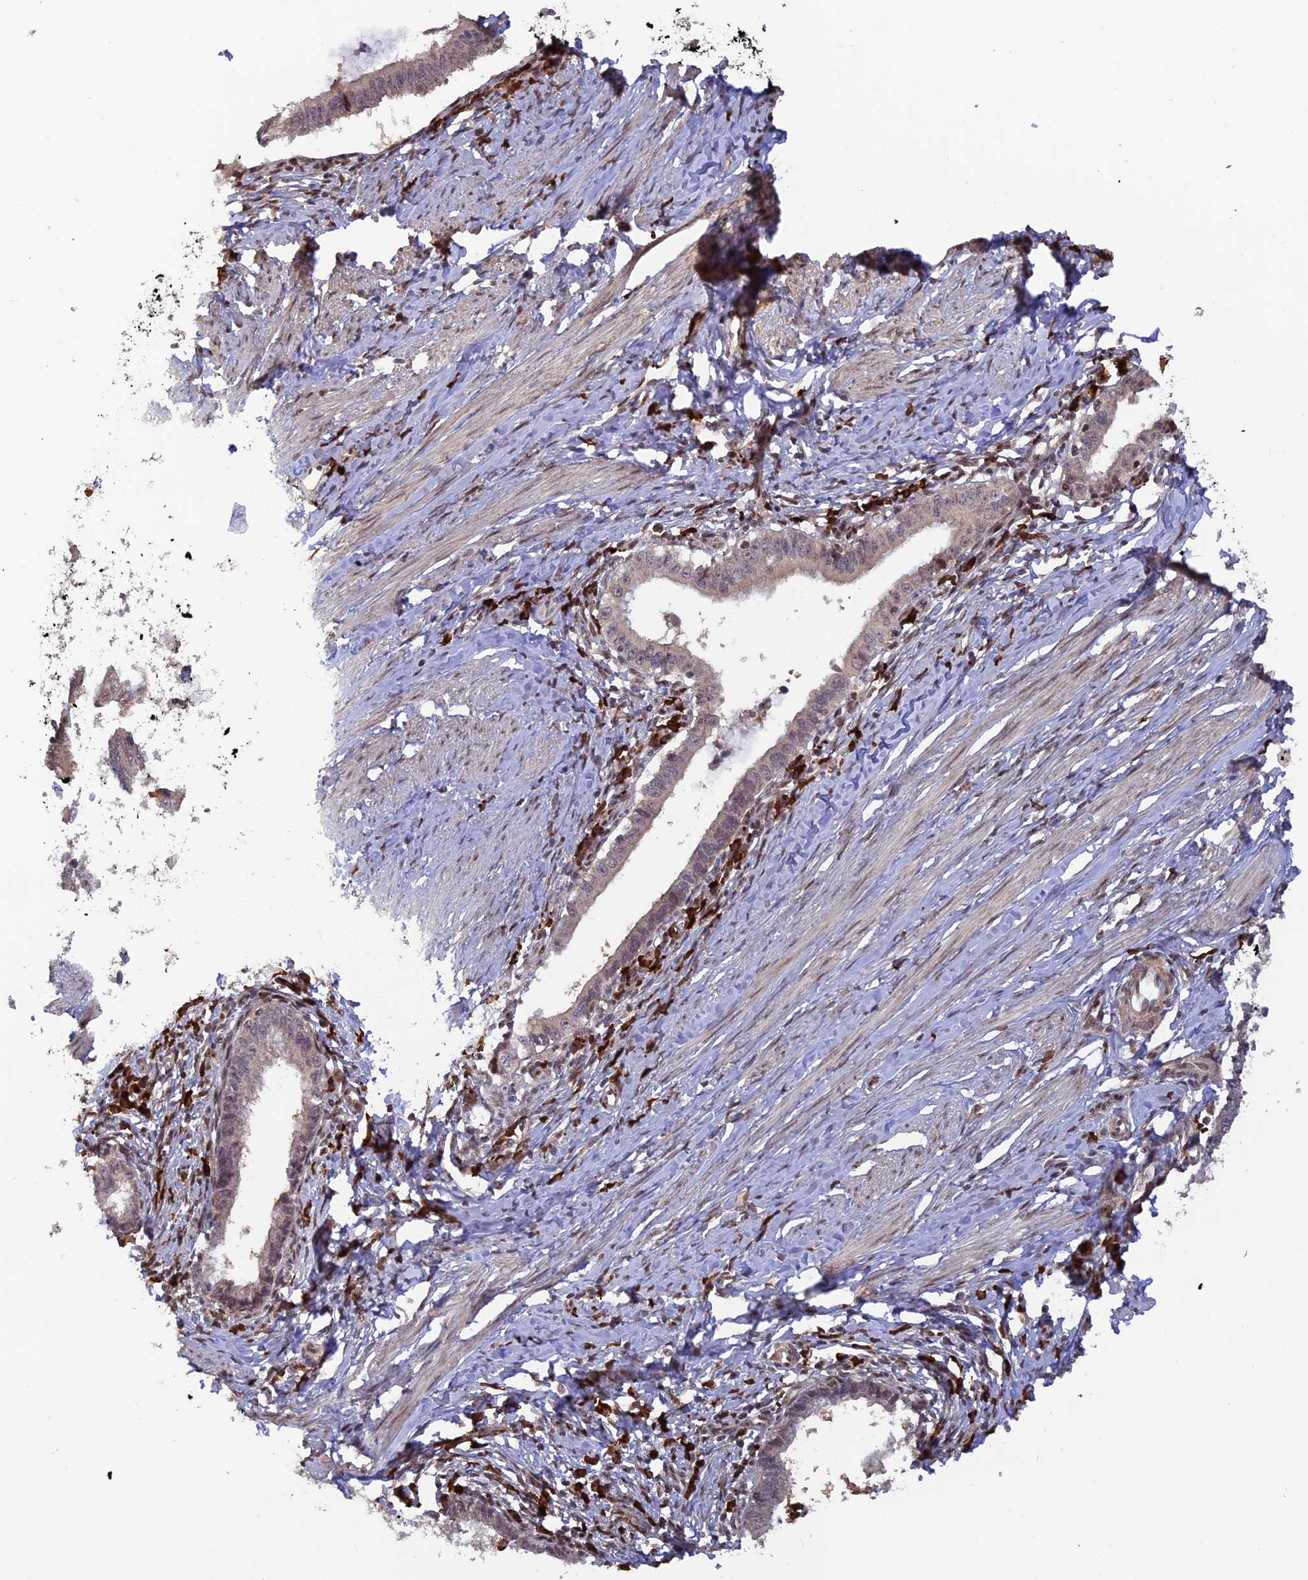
{"staining": {"intensity": "negative", "quantity": "none", "location": "none"}, "tissue": "cervical cancer", "cell_type": "Tumor cells", "image_type": "cancer", "snomed": [{"axis": "morphology", "description": "Adenocarcinoma, NOS"}, {"axis": "topography", "description": "Cervix"}], "caption": "This is an immunohistochemistry (IHC) histopathology image of cervical cancer (adenocarcinoma). There is no staining in tumor cells.", "gene": "ZNF565", "patient": {"sex": "female", "age": 36}}